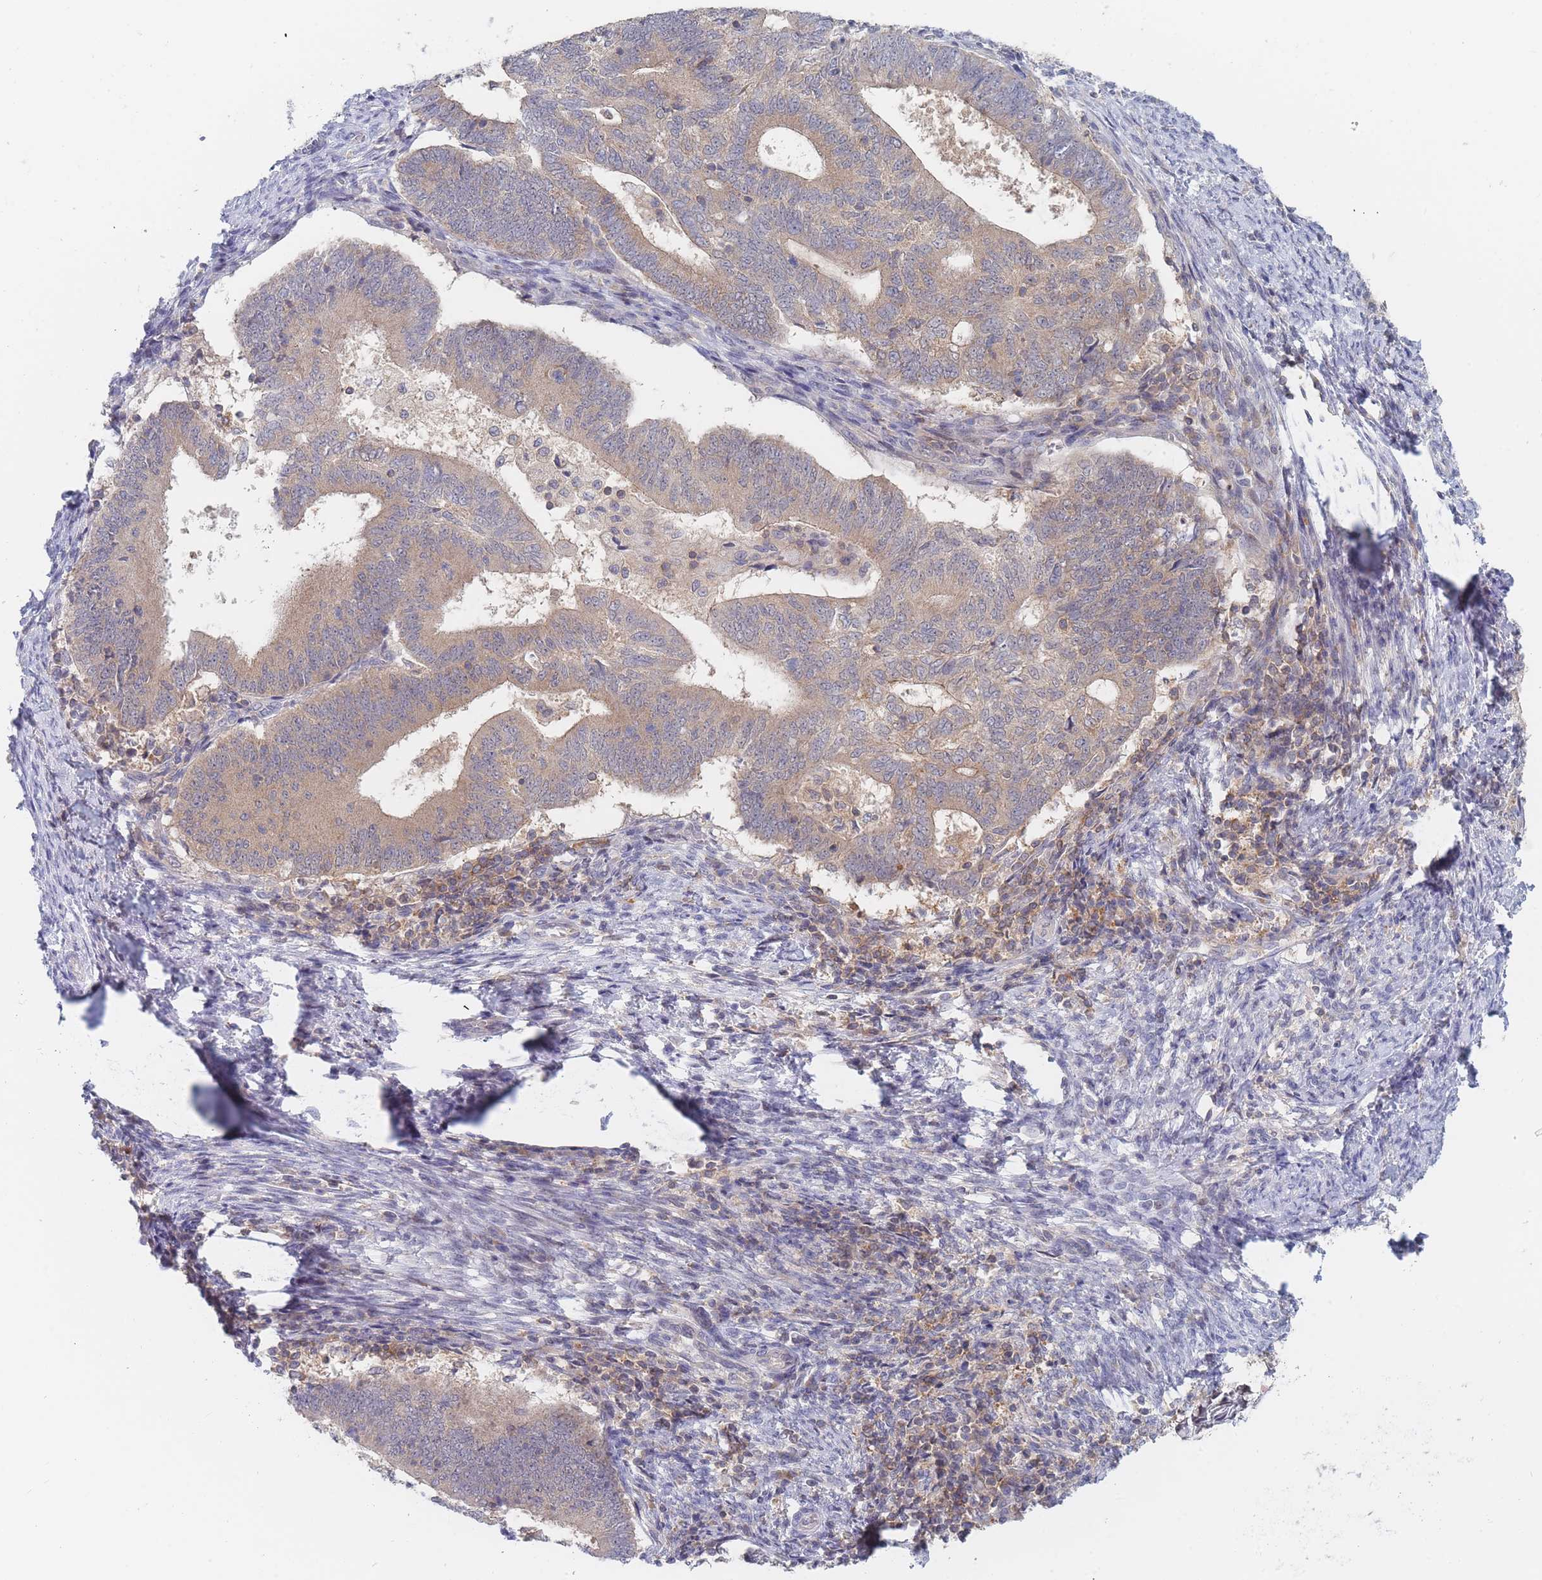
{"staining": {"intensity": "moderate", "quantity": ">75%", "location": "cytoplasmic/membranous"}, "tissue": "endometrial cancer", "cell_type": "Tumor cells", "image_type": "cancer", "snomed": [{"axis": "morphology", "description": "Adenocarcinoma, NOS"}, {"axis": "topography", "description": "Endometrium"}], "caption": "A photomicrograph of human endometrial cancer (adenocarcinoma) stained for a protein shows moderate cytoplasmic/membranous brown staining in tumor cells. Immunohistochemistry (ihc) stains the protein of interest in brown and the nuclei are stained blue.", "gene": "PPP6C", "patient": {"sex": "female", "age": 70}}